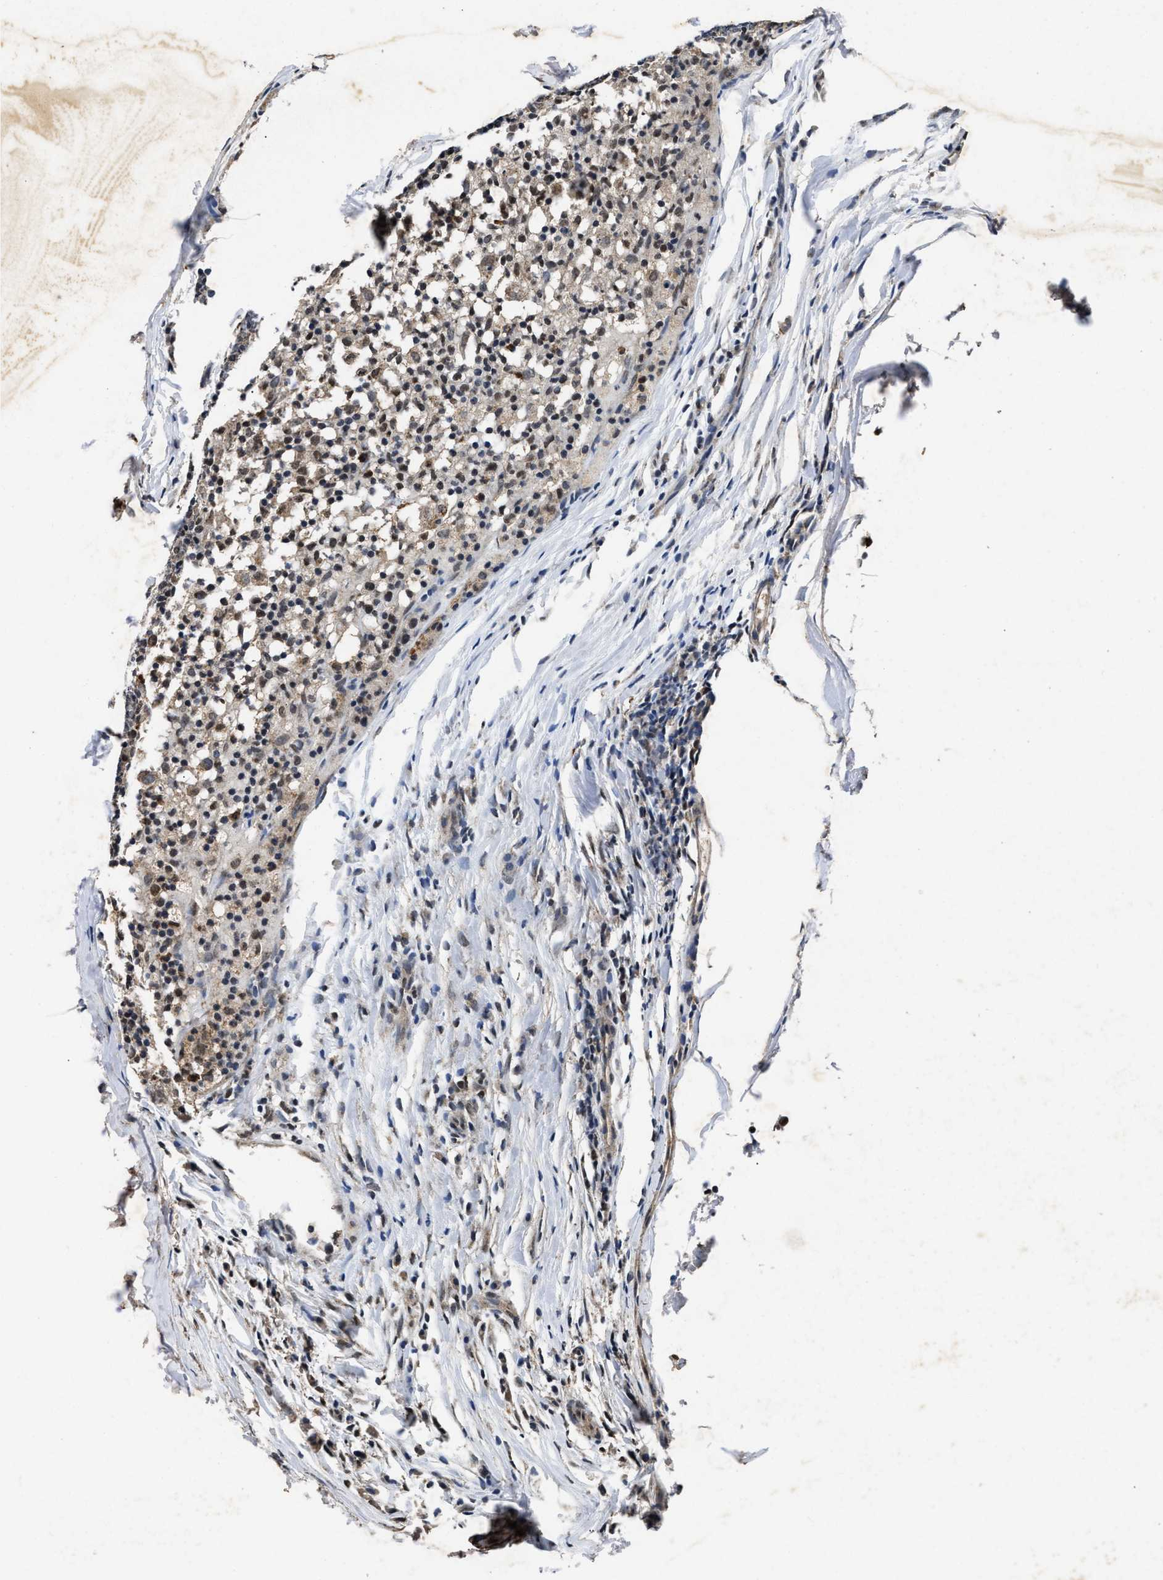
{"staining": {"intensity": "moderate", "quantity": "25%-75%", "location": "nuclear"}, "tissue": "lymph node", "cell_type": "Germinal center cells", "image_type": "normal", "snomed": [{"axis": "morphology", "description": "Normal tissue, NOS"}, {"axis": "morphology", "description": "Inflammation, NOS"}, {"axis": "topography", "description": "Lymph node"}], "caption": "DAB immunohistochemical staining of normal lymph node displays moderate nuclear protein expression in about 25%-75% of germinal center cells.", "gene": "ACOX1", "patient": {"sex": "male", "age": 55}}